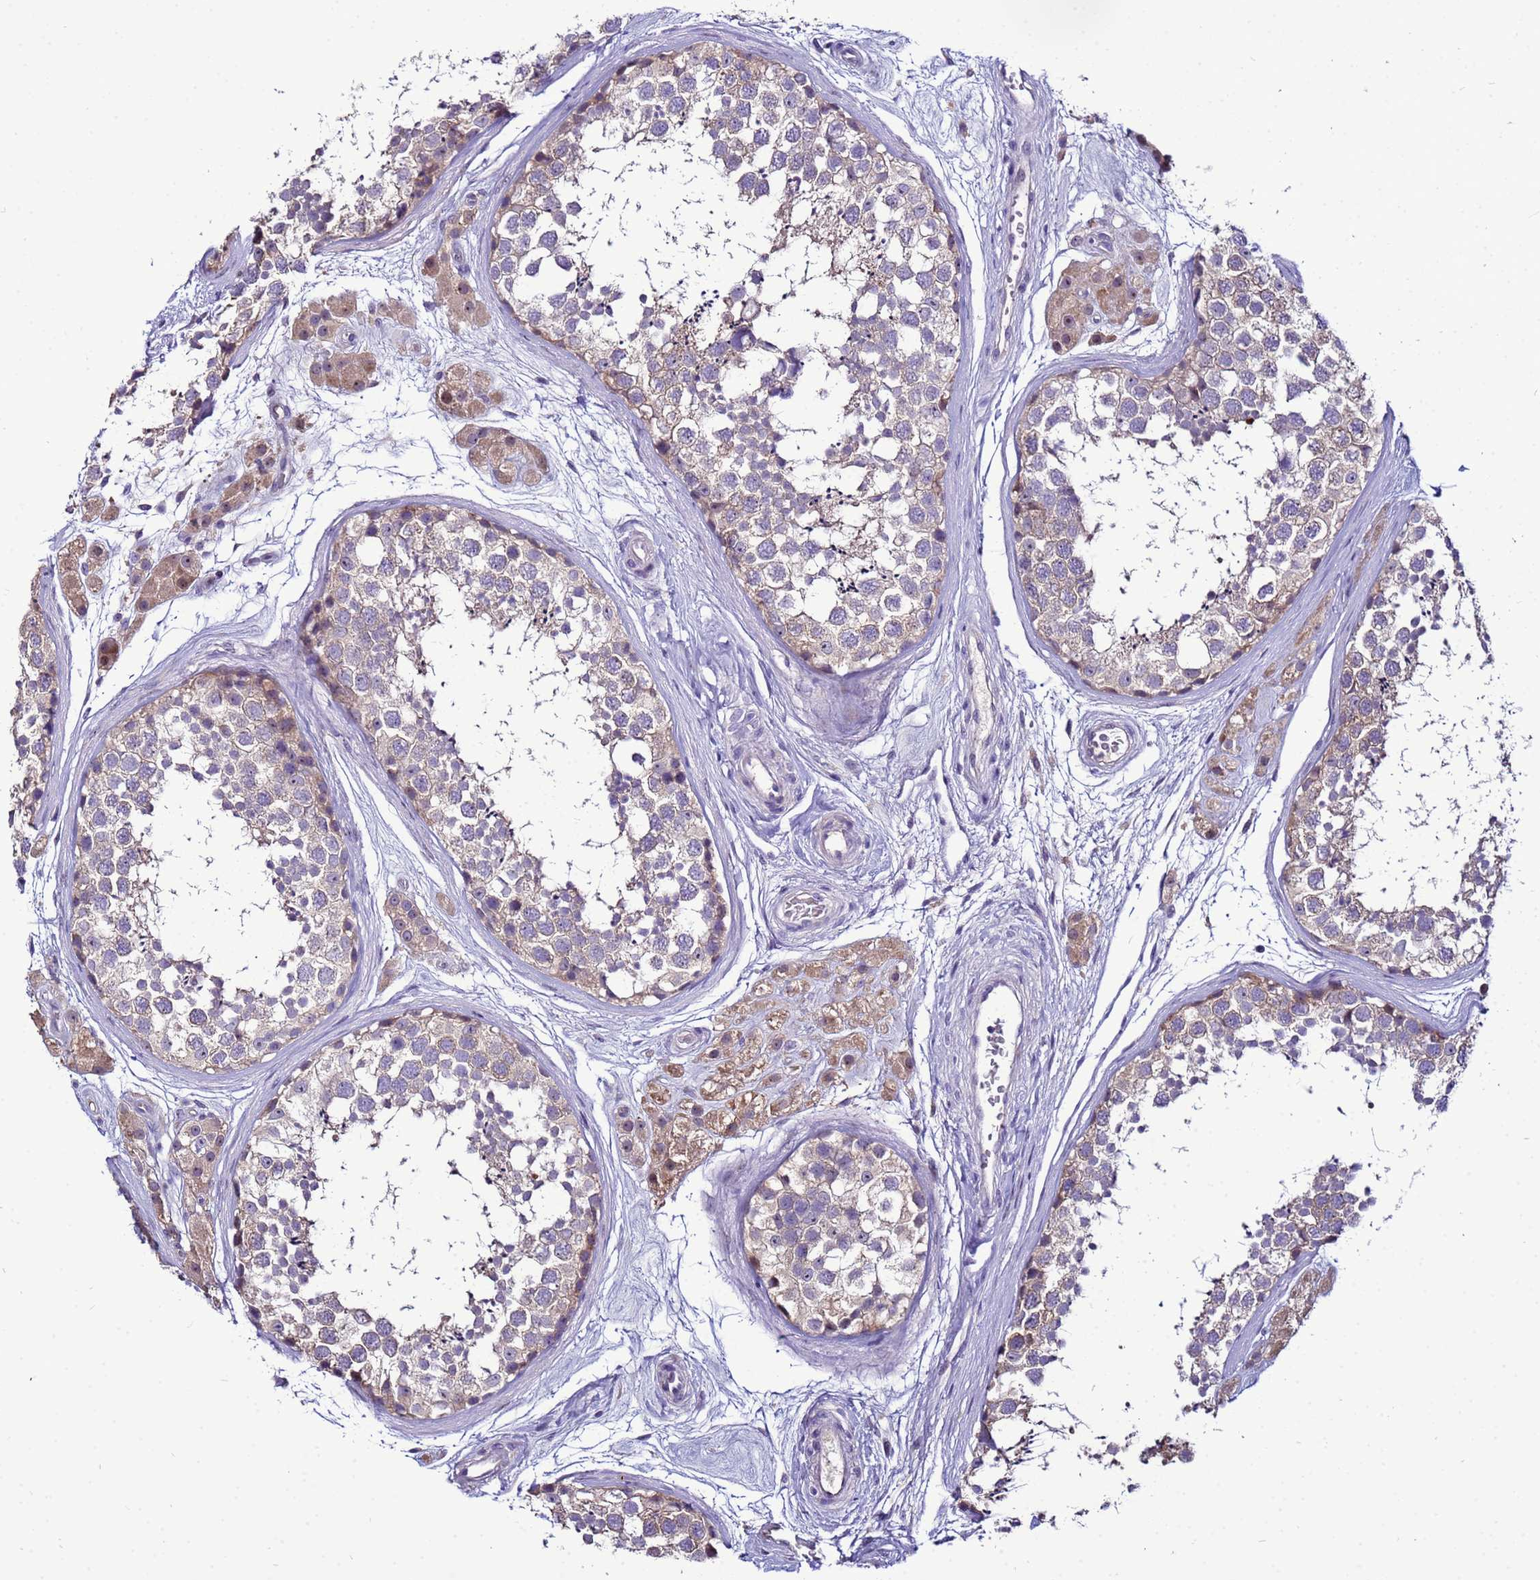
{"staining": {"intensity": "moderate", "quantity": "<25%", "location": "cytoplasmic/membranous,nuclear"}, "tissue": "testis", "cell_type": "Cells in seminiferous ducts", "image_type": "normal", "snomed": [{"axis": "morphology", "description": "Normal tissue, NOS"}, {"axis": "topography", "description": "Testis"}], "caption": "Cells in seminiferous ducts reveal low levels of moderate cytoplasmic/membranous,nuclear staining in about <25% of cells in normal human testis.", "gene": "NOL8", "patient": {"sex": "male", "age": 56}}